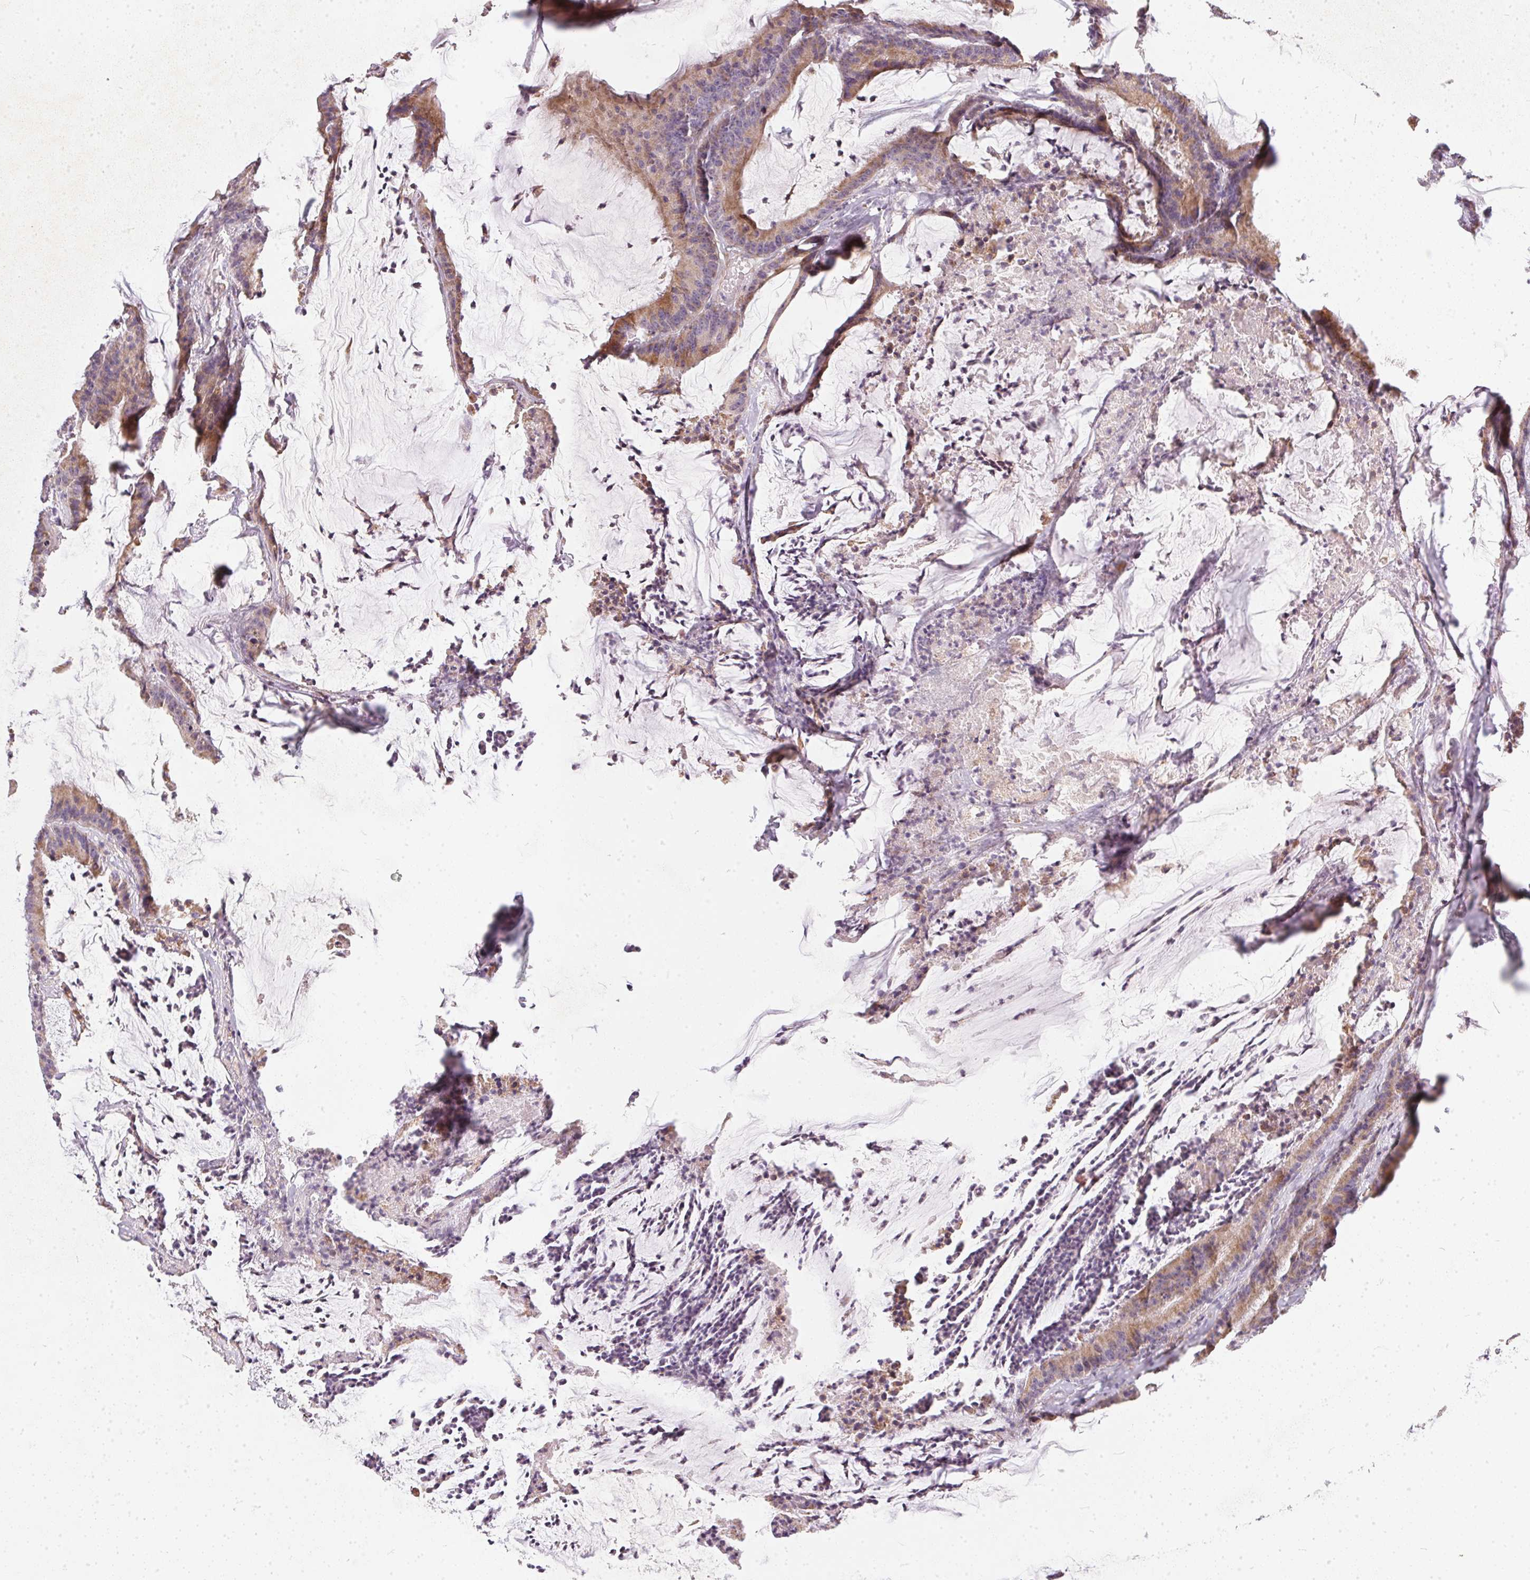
{"staining": {"intensity": "weak", "quantity": ">75%", "location": "cytoplasmic/membranous"}, "tissue": "colorectal cancer", "cell_type": "Tumor cells", "image_type": "cancer", "snomed": [{"axis": "morphology", "description": "Adenocarcinoma, NOS"}, {"axis": "topography", "description": "Colon"}], "caption": "Immunohistochemistry (IHC) photomicrograph of neoplastic tissue: colorectal cancer stained using immunohistochemistry exhibits low levels of weak protein expression localized specifically in the cytoplasmic/membranous of tumor cells, appearing as a cytoplasmic/membranous brown color.", "gene": "VWA5B2", "patient": {"sex": "female", "age": 78}}